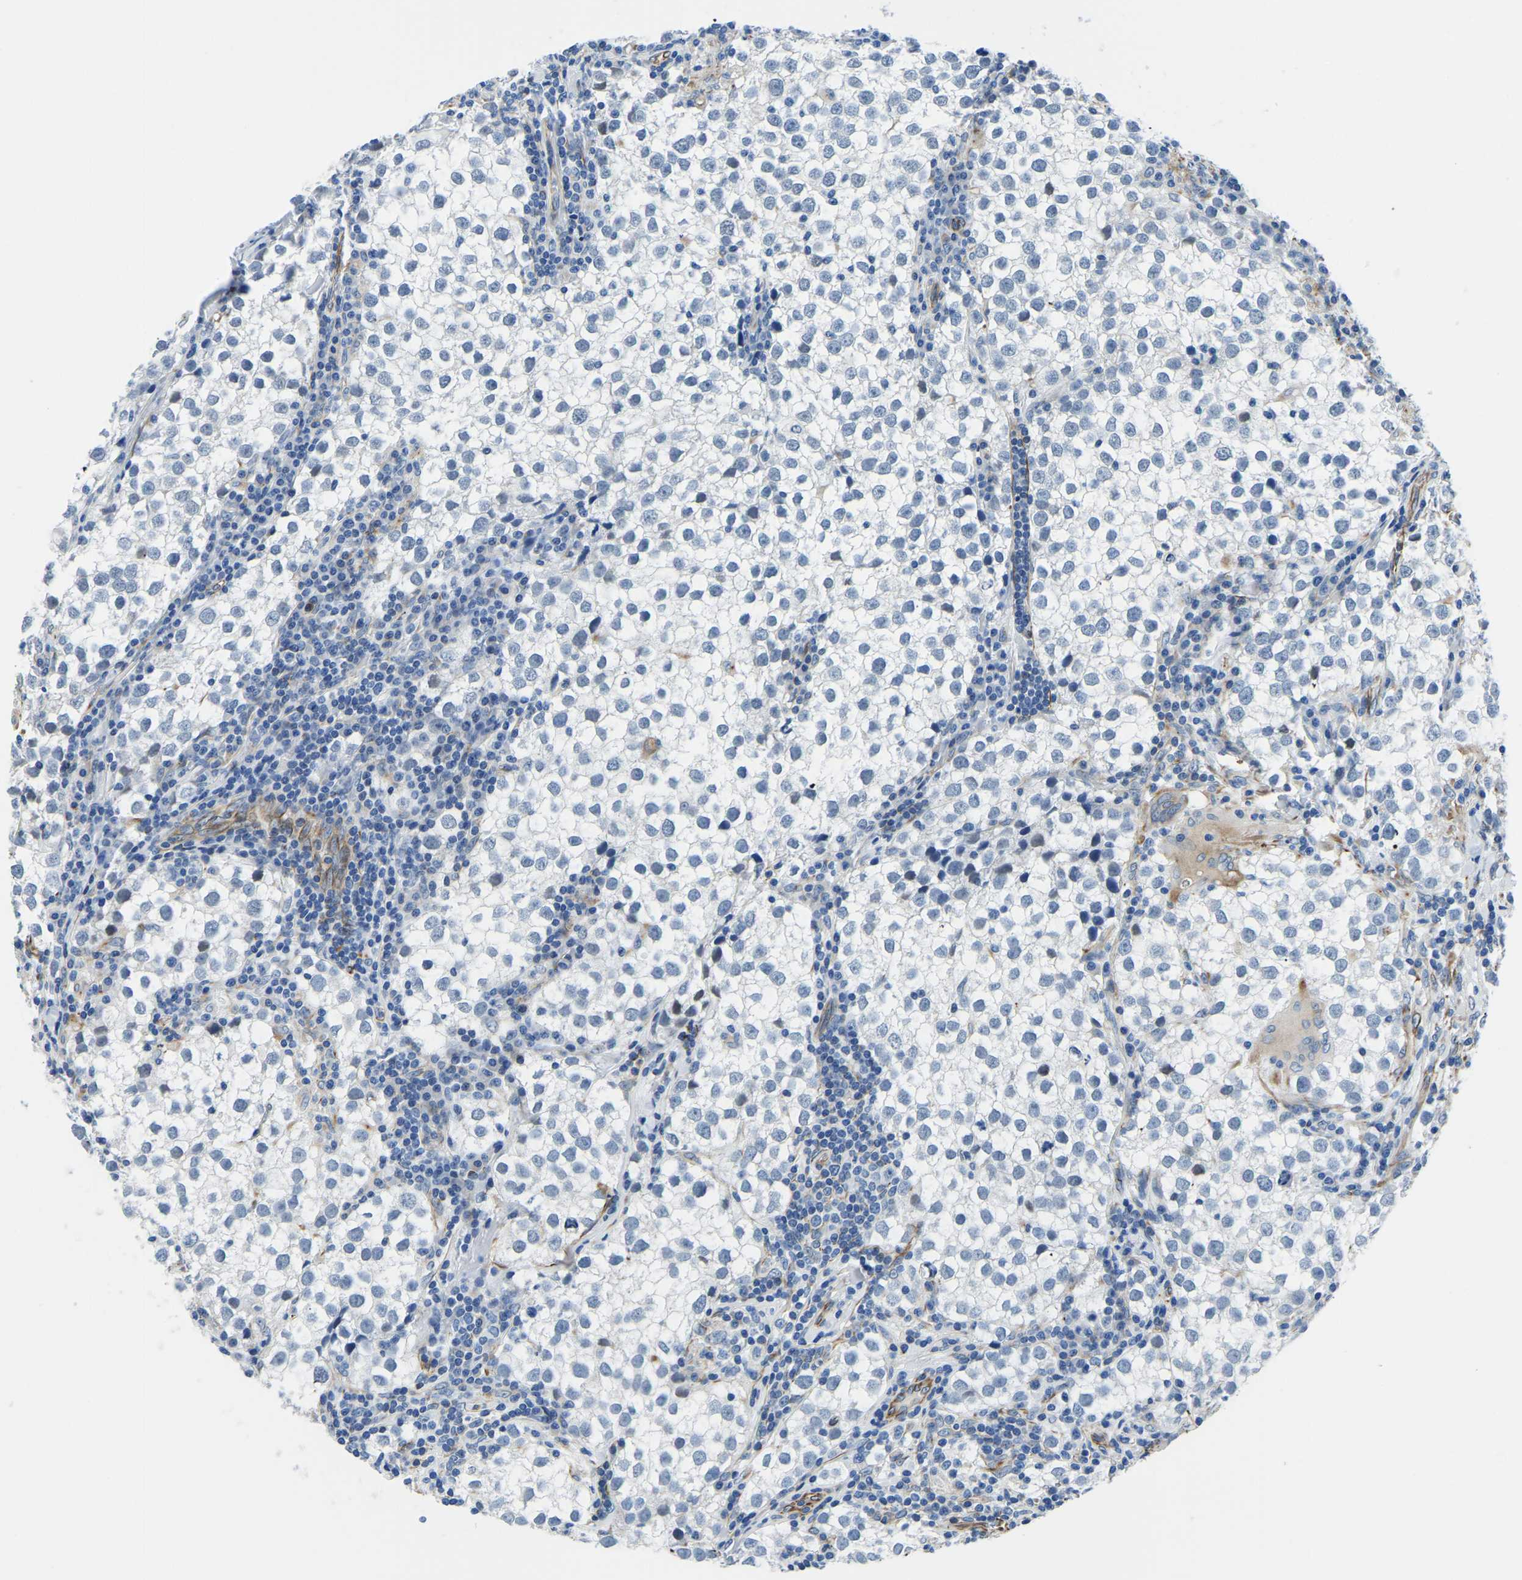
{"staining": {"intensity": "negative", "quantity": "none", "location": "none"}, "tissue": "testis cancer", "cell_type": "Tumor cells", "image_type": "cancer", "snomed": [{"axis": "morphology", "description": "Seminoma, NOS"}, {"axis": "morphology", "description": "Carcinoma, Embryonal, NOS"}, {"axis": "topography", "description": "Testis"}], "caption": "This photomicrograph is of testis embryonal carcinoma stained with immunohistochemistry to label a protein in brown with the nuclei are counter-stained blue. There is no expression in tumor cells. (Immunohistochemistry (ihc), brightfield microscopy, high magnification).", "gene": "MS4A3", "patient": {"sex": "male", "age": 36}}